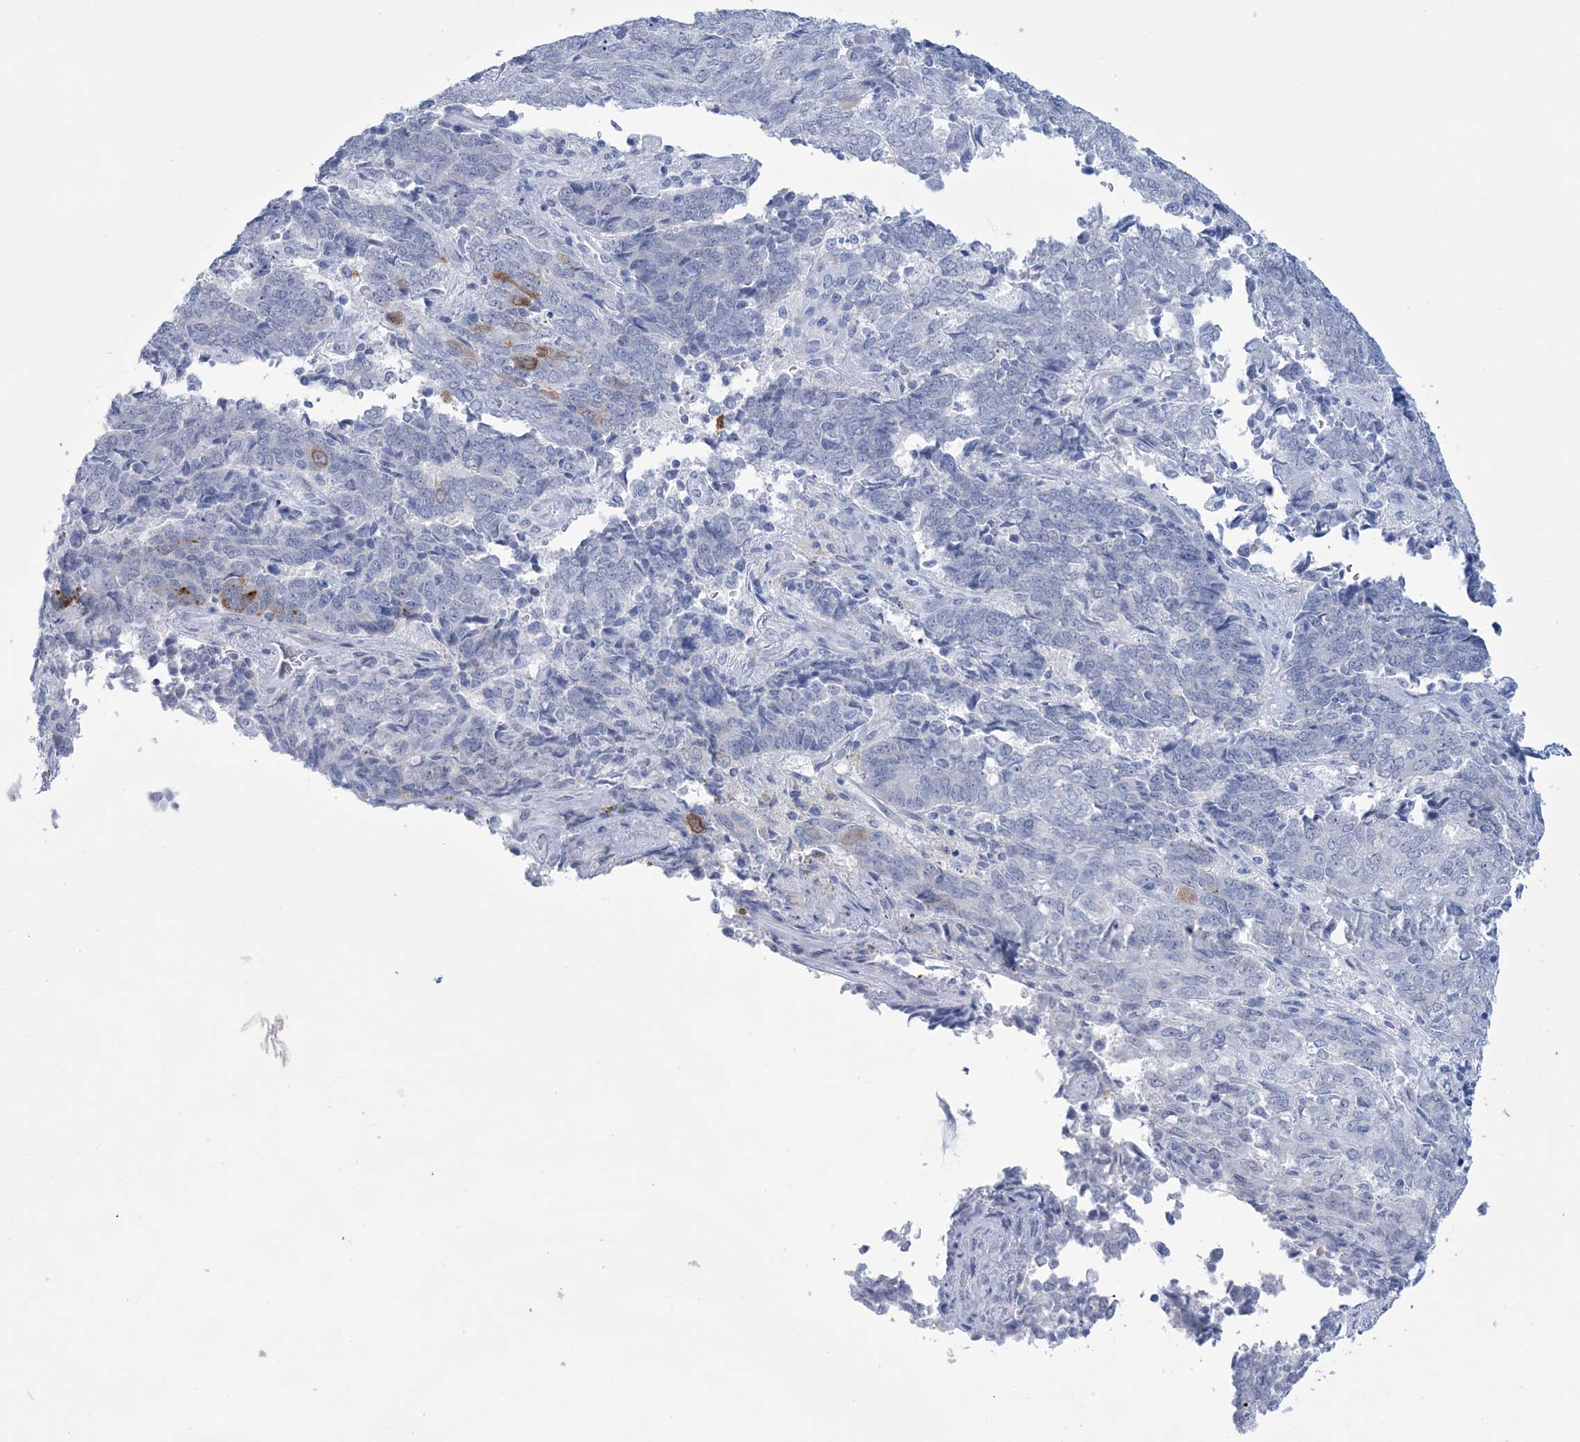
{"staining": {"intensity": "moderate", "quantity": "<25%", "location": "cytoplasmic/membranous"}, "tissue": "endometrial cancer", "cell_type": "Tumor cells", "image_type": "cancer", "snomed": [{"axis": "morphology", "description": "Adenocarcinoma, NOS"}, {"axis": "topography", "description": "Endometrium"}], "caption": "Brown immunohistochemical staining in human endometrial cancer exhibits moderate cytoplasmic/membranous staining in about <25% of tumor cells.", "gene": "DPCD", "patient": {"sex": "female", "age": 80}}